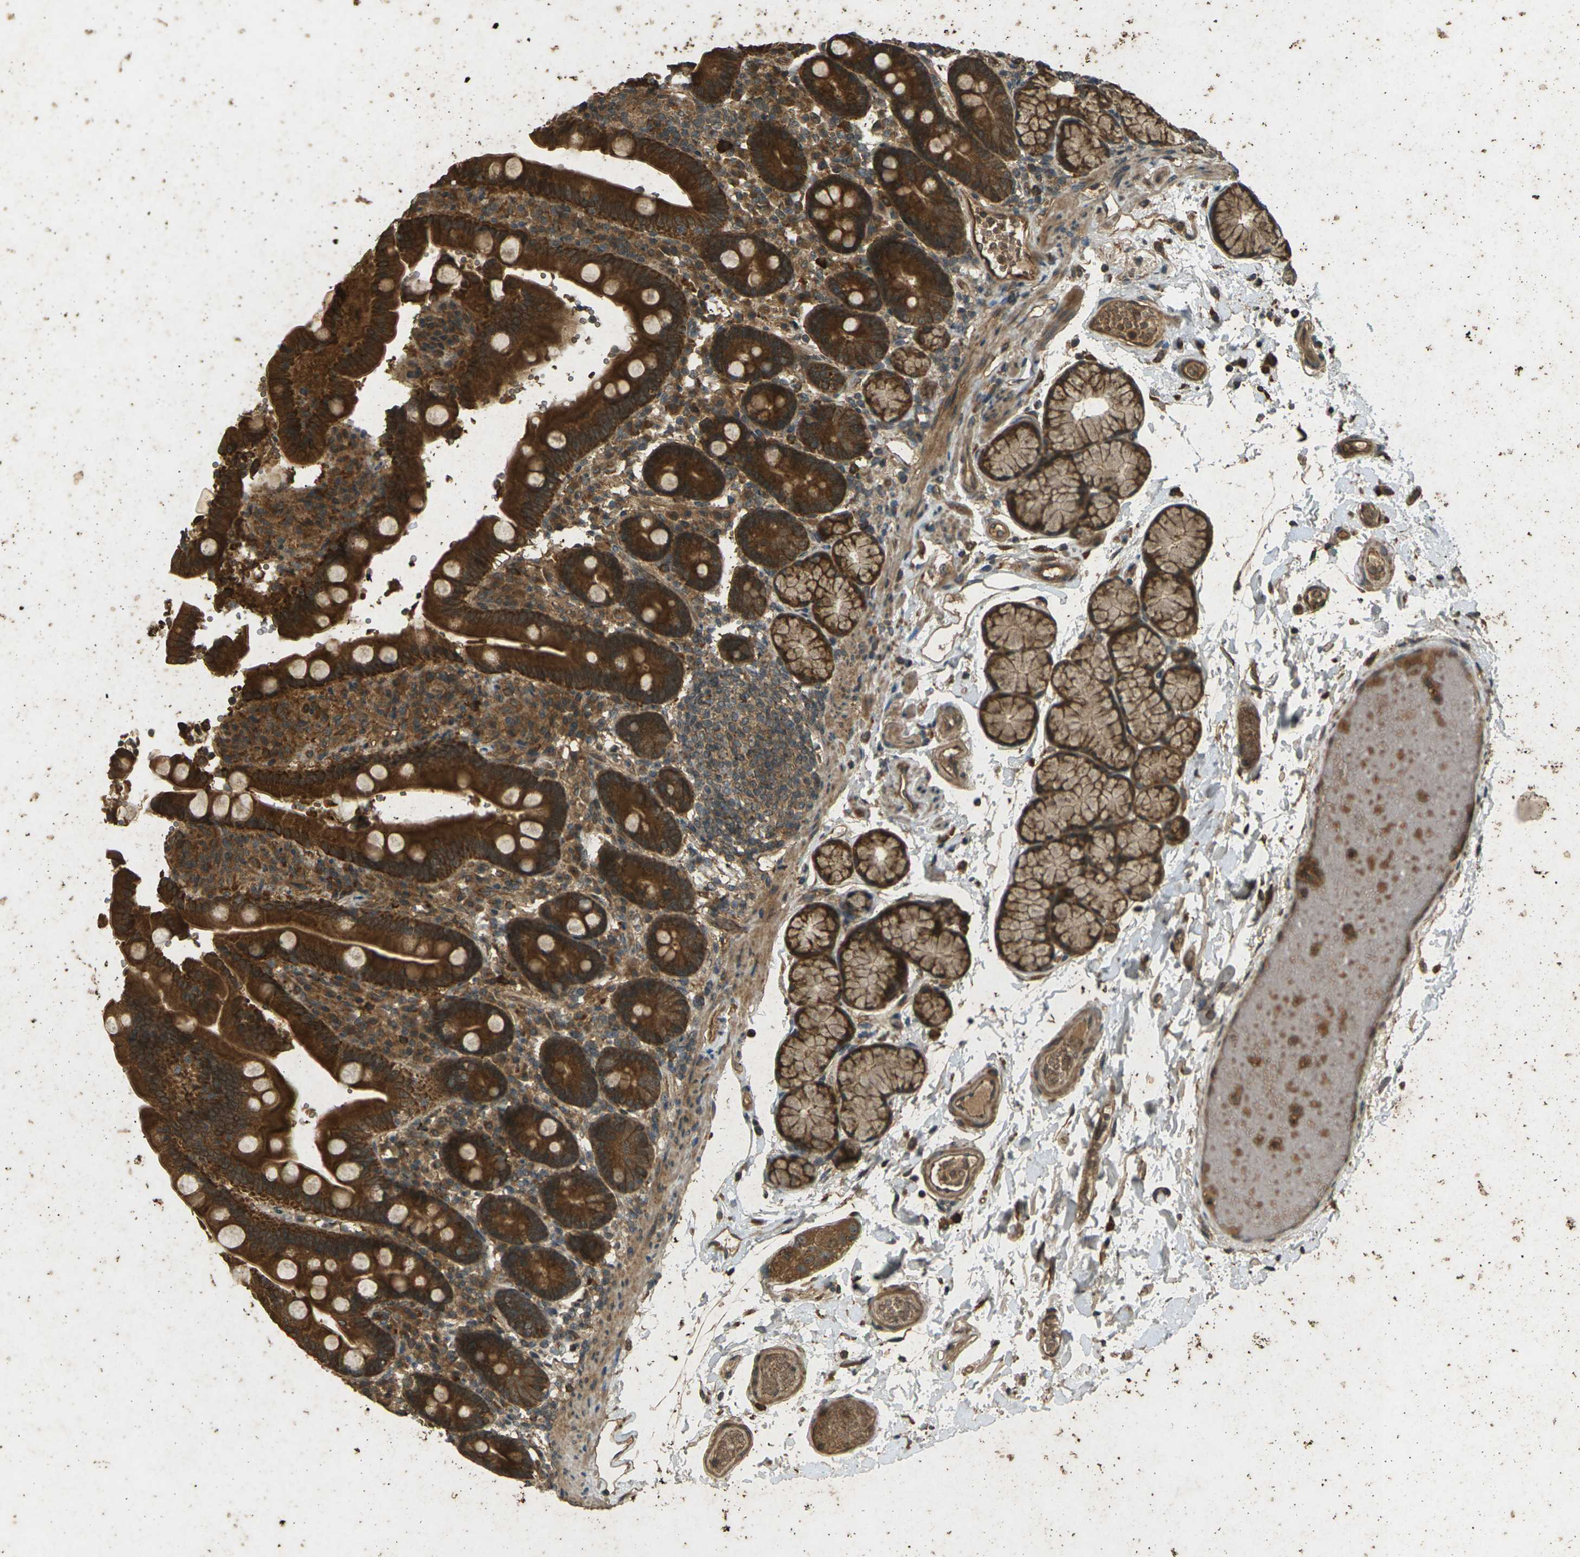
{"staining": {"intensity": "strong", "quantity": ">75%", "location": "cytoplasmic/membranous"}, "tissue": "duodenum", "cell_type": "Glandular cells", "image_type": "normal", "snomed": [{"axis": "morphology", "description": "Normal tissue, NOS"}, {"axis": "topography", "description": "Small intestine, NOS"}], "caption": "Protein positivity by immunohistochemistry (IHC) exhibits strong cytoplasmic/membranous staining in about >75% of glandular cells in normal duodenum.", "gene": "TAP1", "patient": {"sex": "female", "age": 71}}